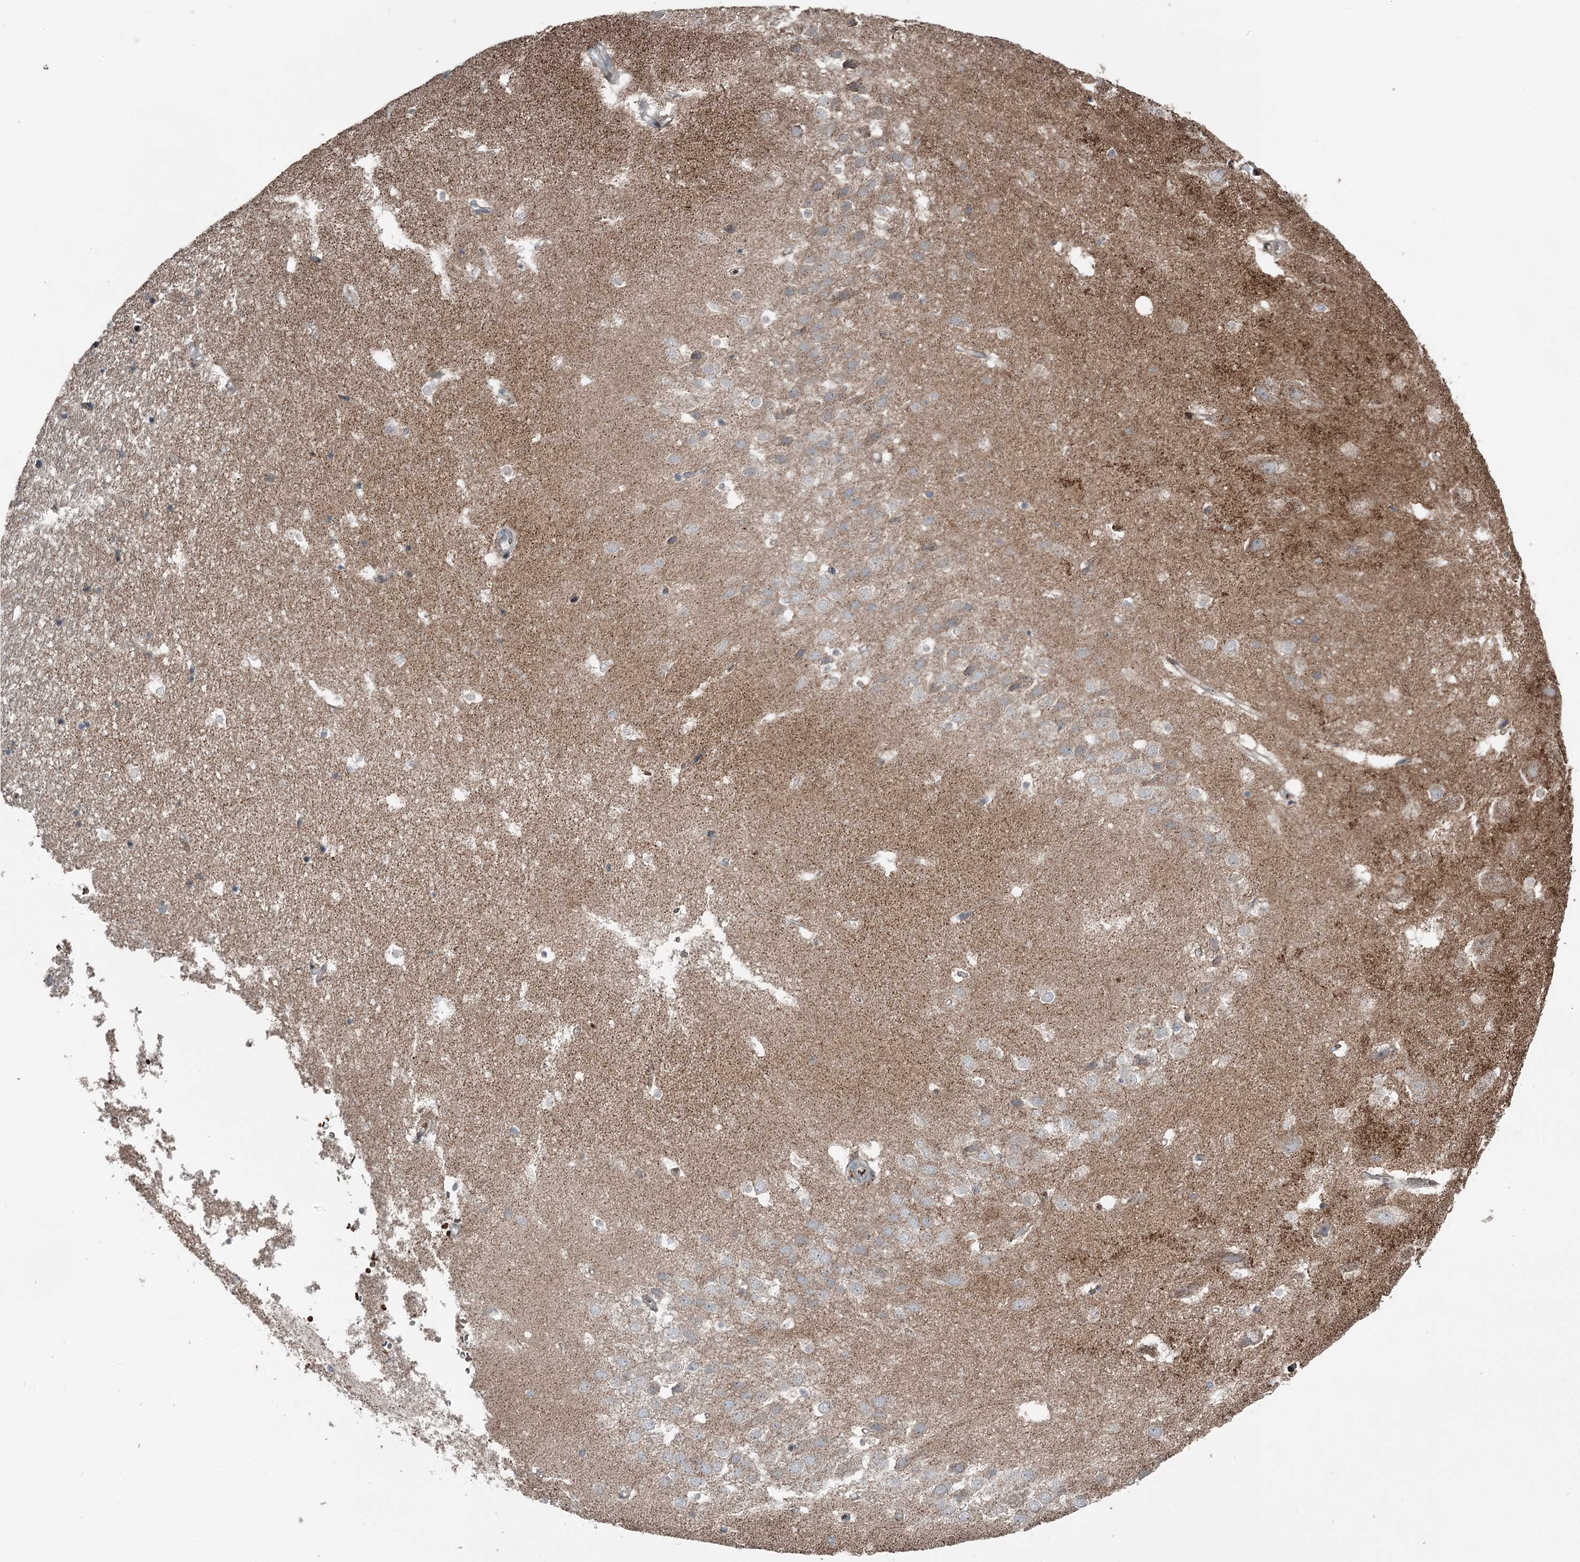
{"staining": {"intensity": "weak", "quantity": "<25%", "location": "cytoplasmic/membranous"}, "tissue": "hippocampus", "cell_type": "Glial cells", "image_type": "normal", "snomed": [{"axis": "morphology", "description": "Normal tissue, NOS"}, {"axis": "topography", "description": "Hippocampus"}], "caption": "High power microscopy histopathology image of an immunohistochemistry micrograph of normal hippocampus, revealing no significant positivity in glial cells. (DAB IHC with hematoxylin counter stain).", "gene": "RASSF8", "patient": {"sex": "female", "age": 52}}